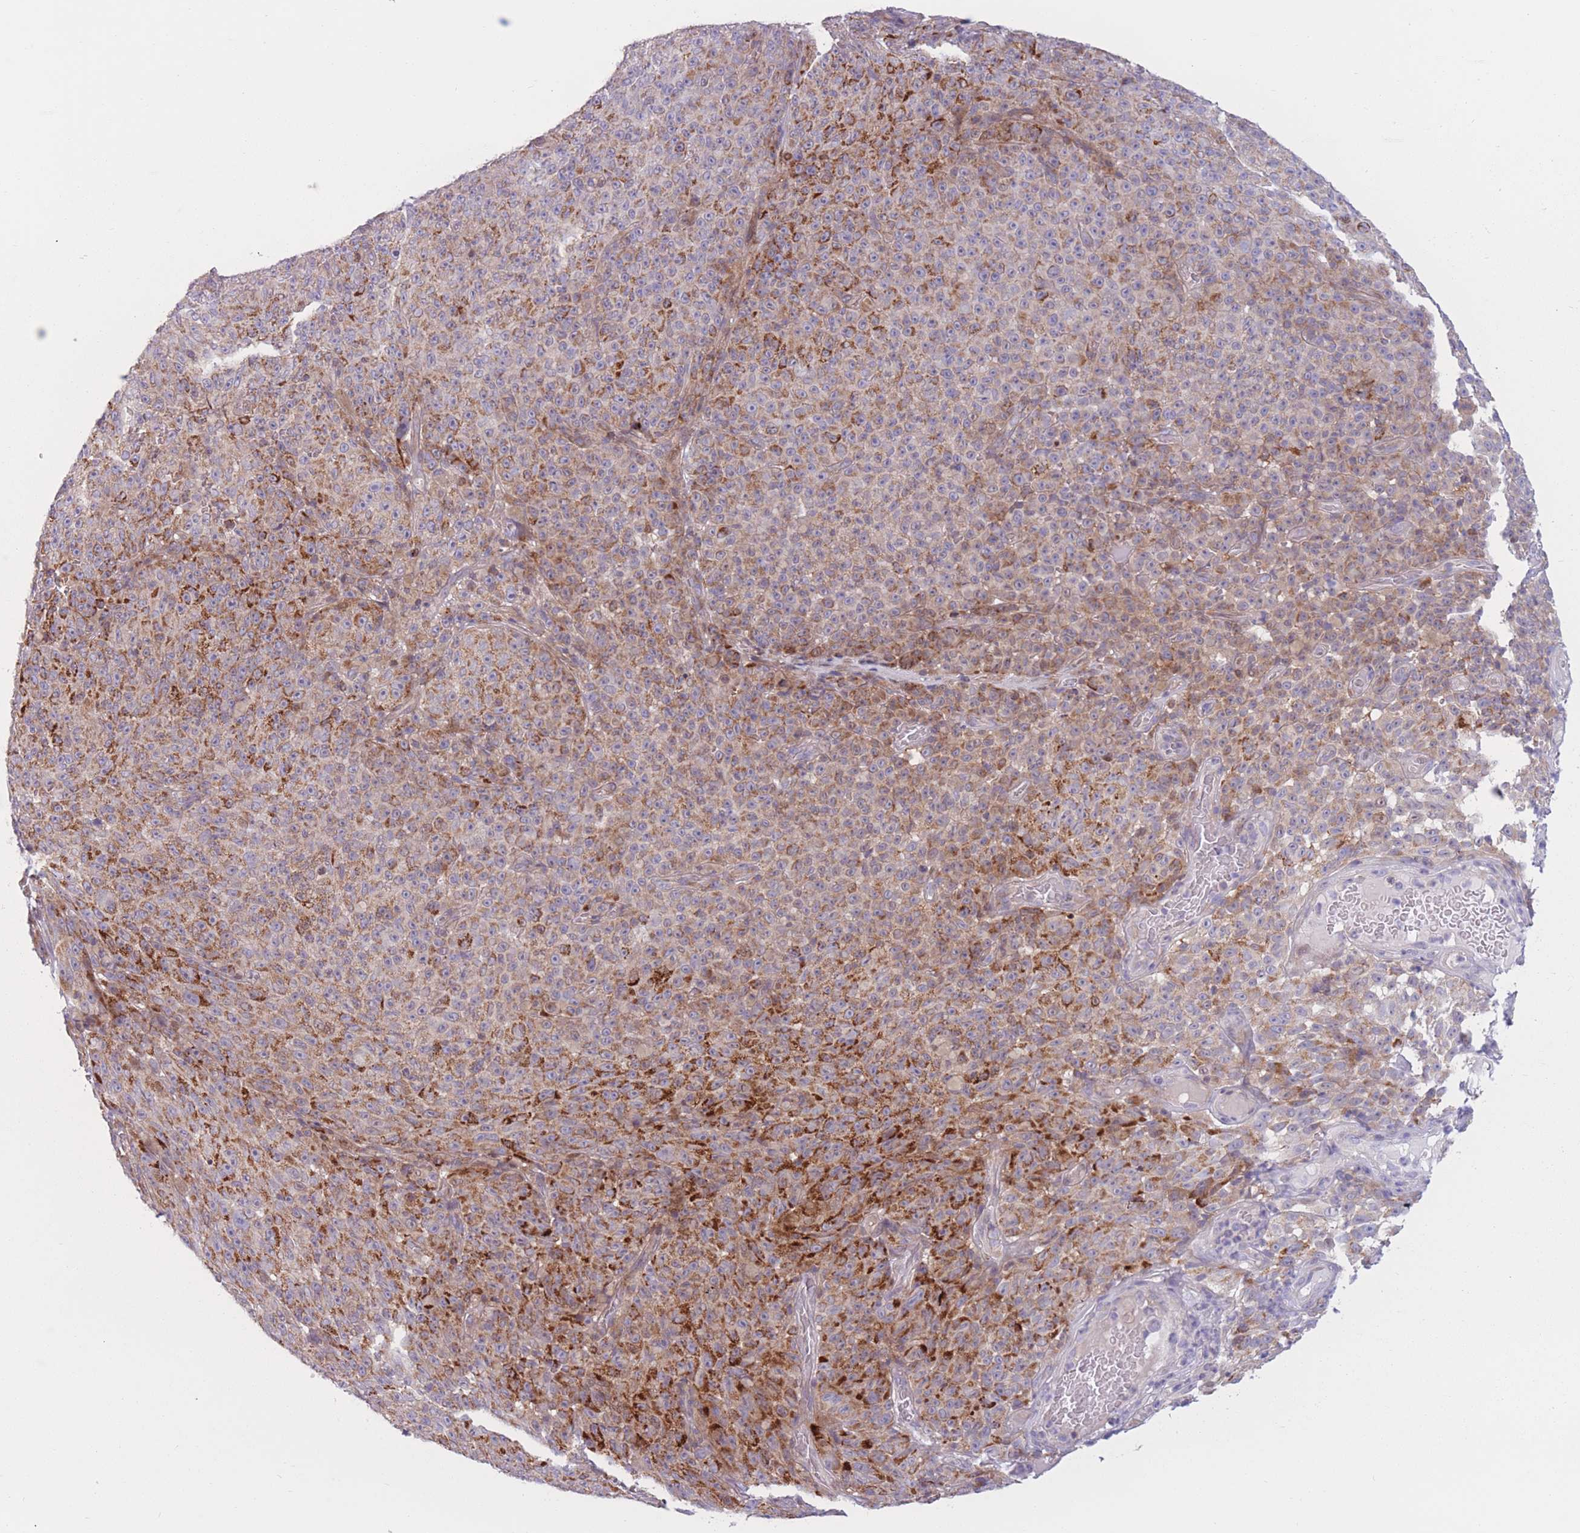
{"staining": {"intensity": "strong", "quantity": "<25%", "location": "cytoplasmic/membranous"}, "tissue": "melanoma", "cell_type": "Tumor cells", "image_type": "cancer", "snomed": [{"axis": "morphology", "description": "Malignant melanoma, NOS"}, {"axis": "topography", "description": "Skin"}], "caption": "High-magnification brightfield microscopy of malignant melanoma stained with DAB (3,3'-diaminobenzidine) (brown) and counterstained with hematoxylin (blue). tumor cells exhibit strong cytoplasmic/membranous expression is present in approximately<25% of cells.", "gene": "PDE4A", "patient": {"sex": "female", "age": 82}}